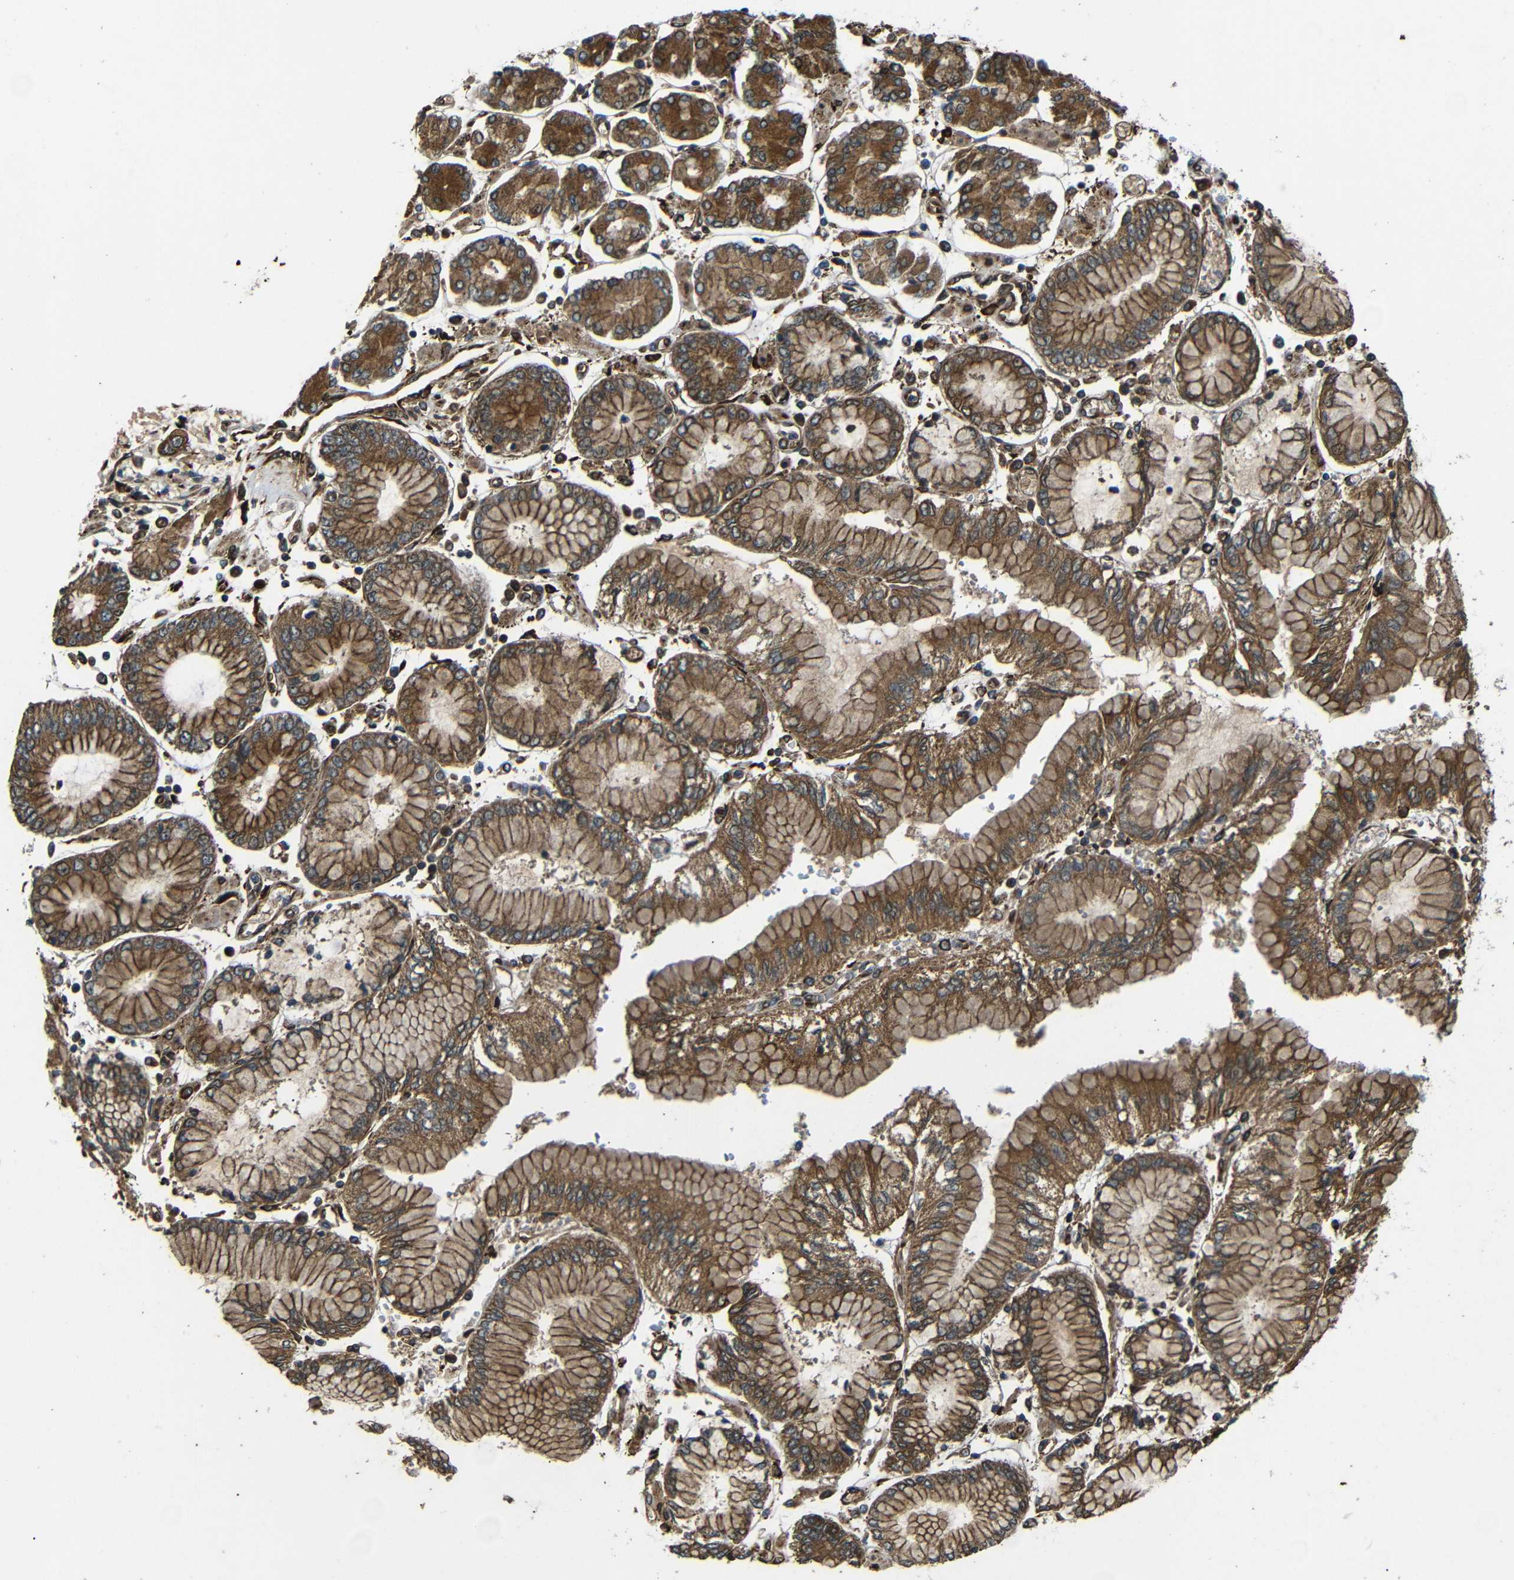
{"staining": {"intensity": "moderate", "quantity": ">75%", "location": "cytoplasmic/membranous"}, "tissue": "stomach cancer", "cell_type": "Tumor cells", "image_type": "cancer", "snomed": [{"axis": "morphology", "description": "Adenocarcinoma, NOS"}, {"axis": "topography", "description": "Stomach"}], "caption": "Stomach cancer tissue reveals moderate cytoplasmic/membranous staining in approximately >75% of tumor cells, visualized by immunohistochemistry. The staining was performed using DAB (3,3'-diaminobenzidine) to visualize the protein expression in brown, while the nuclei were stained in blue with hematoxylin (Magnification: 20x).", "gene": "TRPC1", "patient": {"sex": "male", "age": 76}}